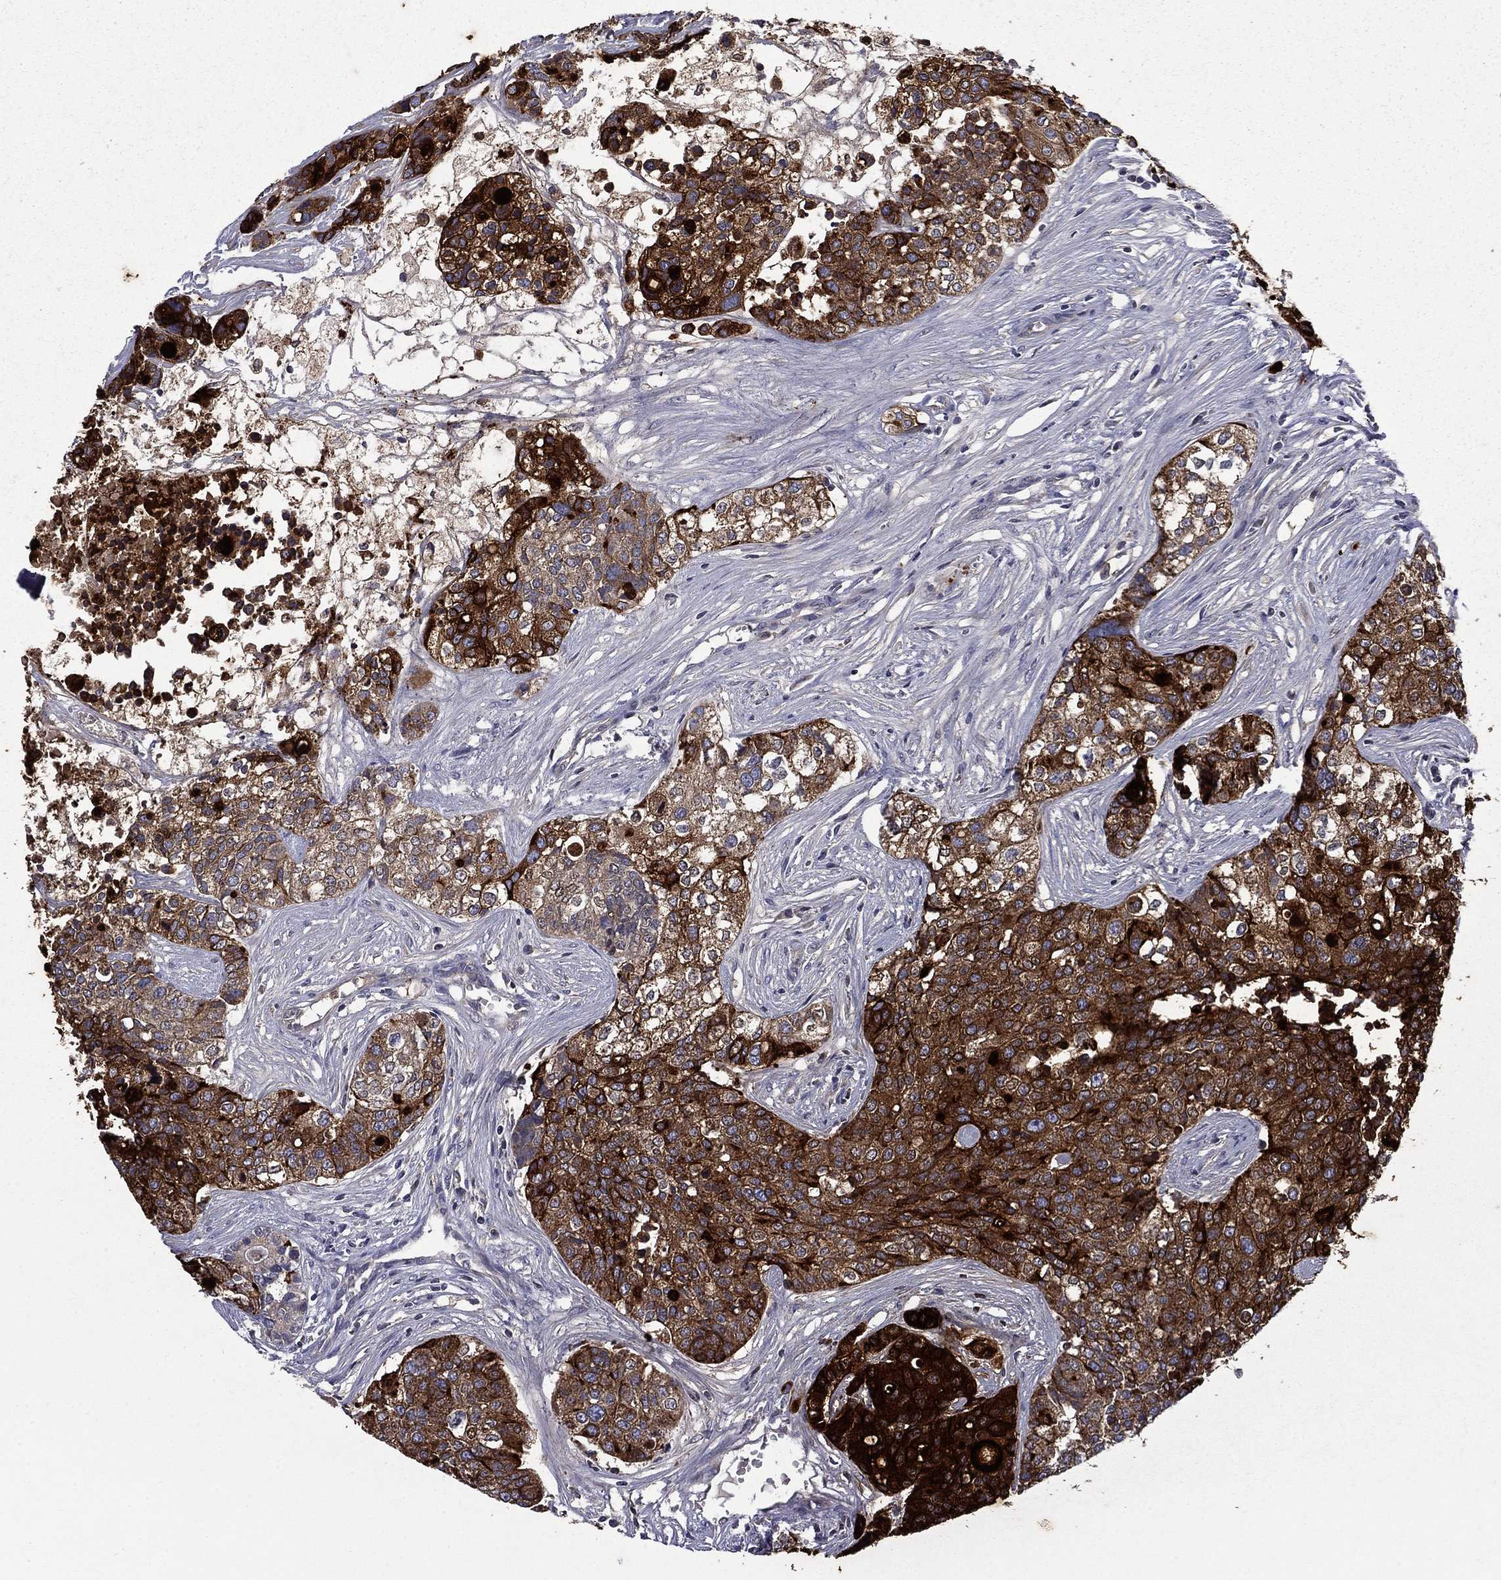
{"staining": {"intensity": "strong", "quantity": ">75%", "location": "cytoplasmic/membranous"}, "tissue": "carcinoid", "cell_type": "Tumor cells", "image_type": "cancer", "snomed": [{"axis": "morphology", "description": "Carcinoid, malignant, NOS"}, {"axis": "topography", "description": "Colon"}], "caption": "Immunohistochemical staining of human carcinoid reveals high levels of strong cytoplasmic/membranous protein staining in approximately >75% of tumor cells. The staining is performed using DAB brown chromogen to label protein expression. The nuclei are counter-stained blue using hematoxylin.", "gene": "CEACAM7", "patient": {"sex": "male", "age": 81}}